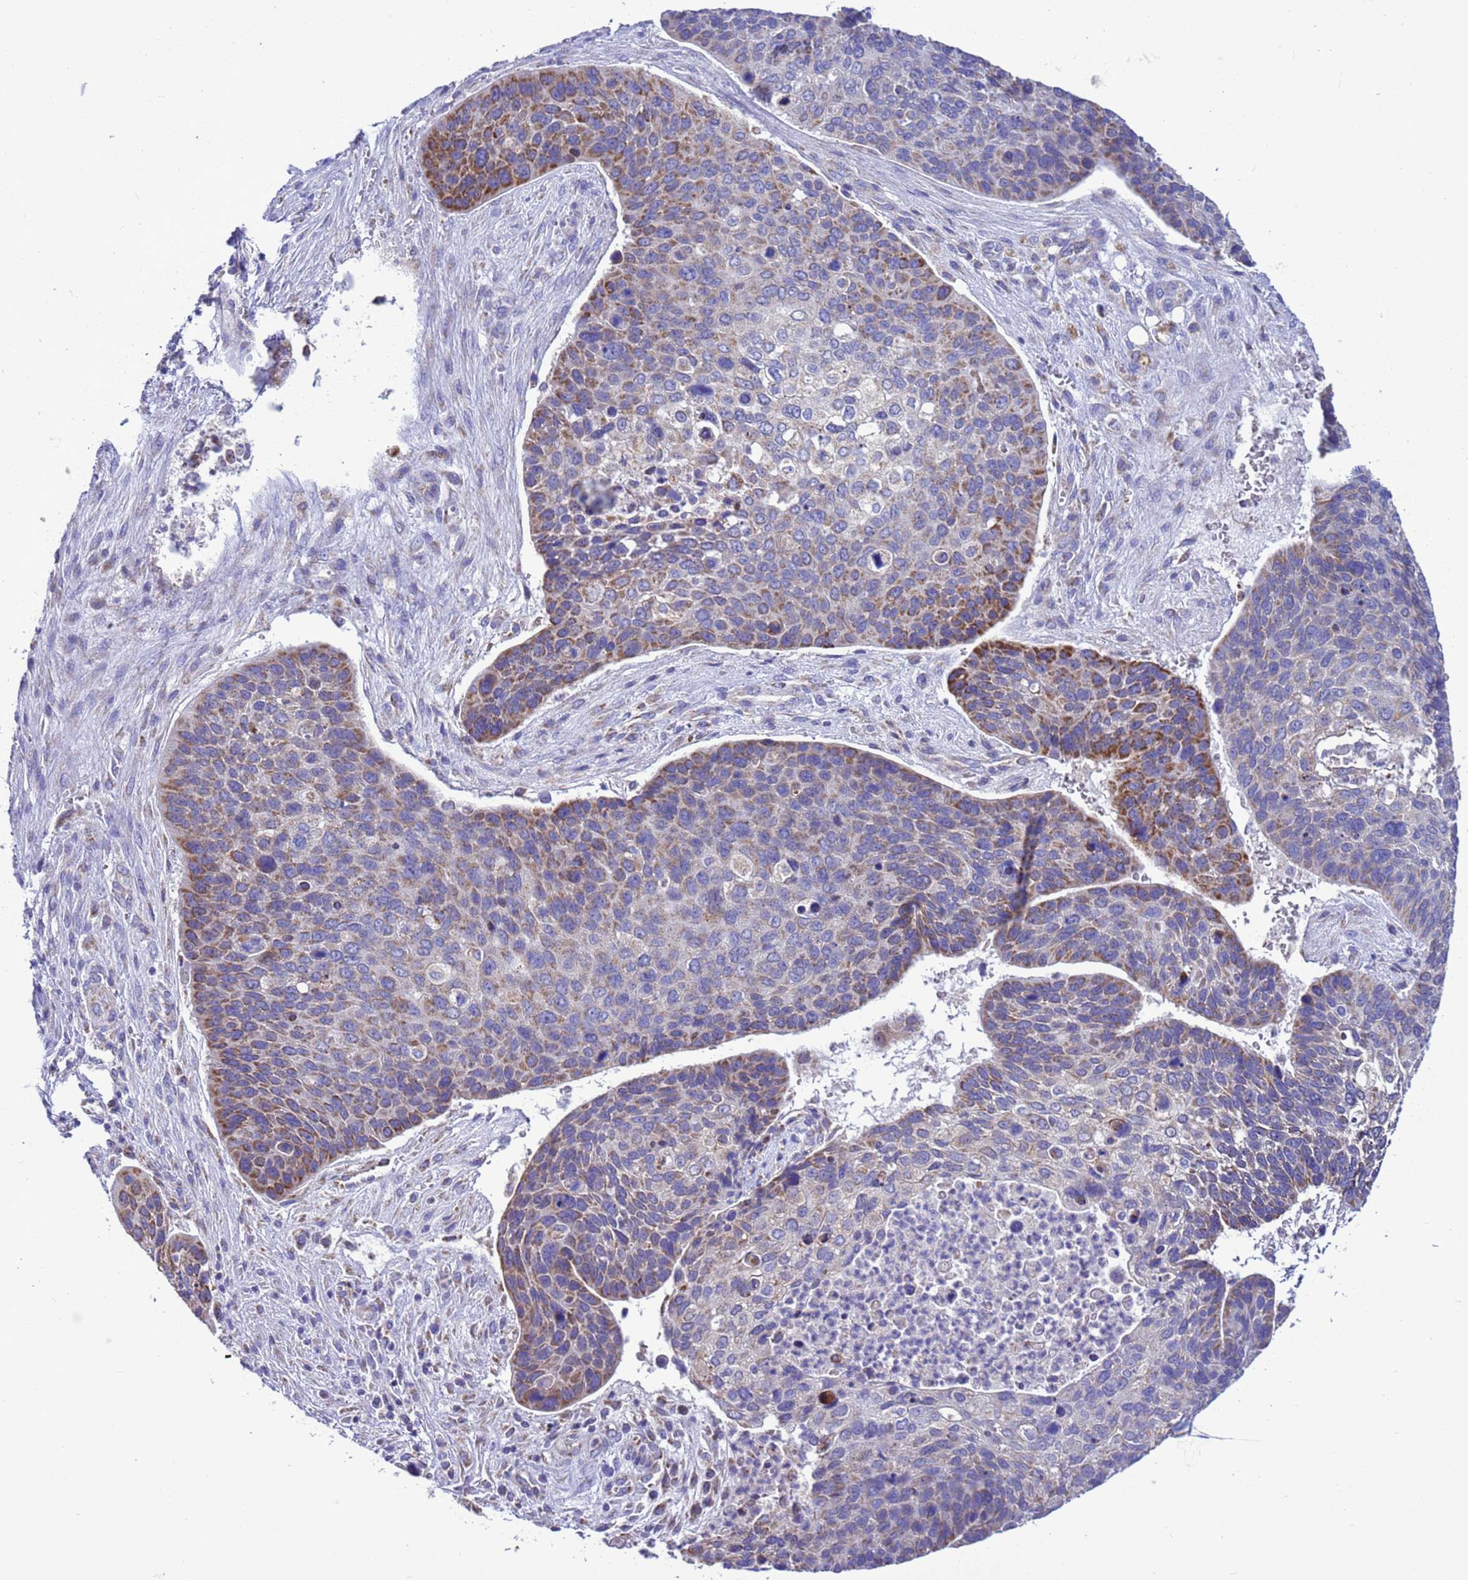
{"staining": {"intensity": "moderate", "quantity": "<25%", "location": "cytoplasmic/membranous"}, "tissue": "skin cancer", "cell_type": "Tumor cells", "image_type": "cancer", "snomed": [{"axis": "morphology", "description": "Basal cell carcinoma"}, {"axis": "topography", "description": "Skin"}], "caption": "Skin basal cell carcinoma stained with a brown dye shows moderate cytoplasmic/membranous positive positivity in approximately <25% of tumor cells.", "gene": "CCDC191", "patient": {"sex": "female", "age": 74}}